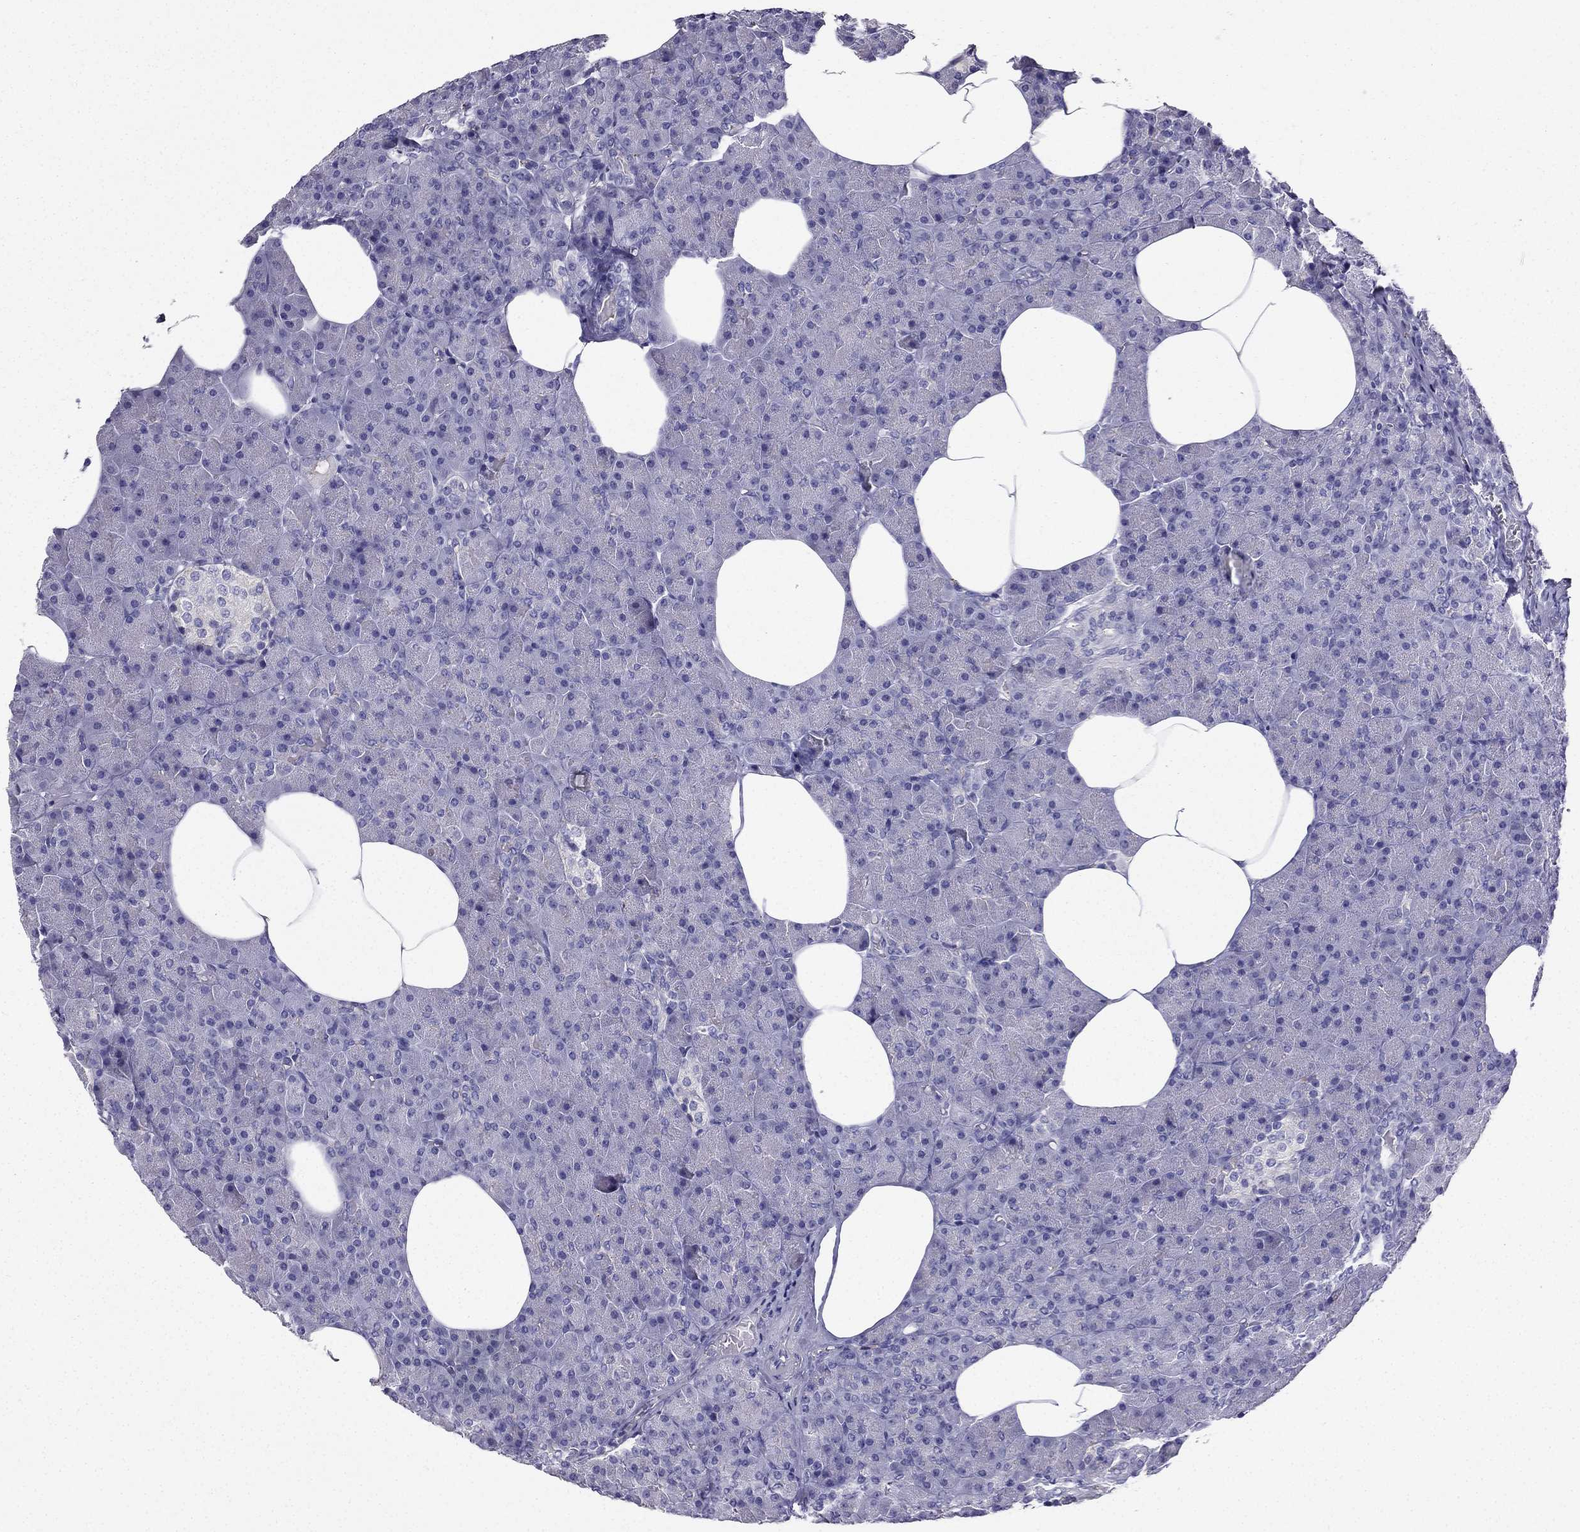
{"staining": {"intensity": "negative", "quantity": "none", "location": "none"}, "tissue": "pancreas", "cell_type": "Exocrine glandular cells", "image_type": "normal", "snomed": [{"axis": "morphology", "description": "Normal tissue, NOS"}, {"axis": "topography", "description": "Pancreas"}], "caption": "Immunohistochemistry (IHC) micrograph of normal pancreas stained for a protein (brown), which exhibits no staining in exocrine glandular cells.", "gene": "PTH", "patient": {"sex": "female", "age": 45}}